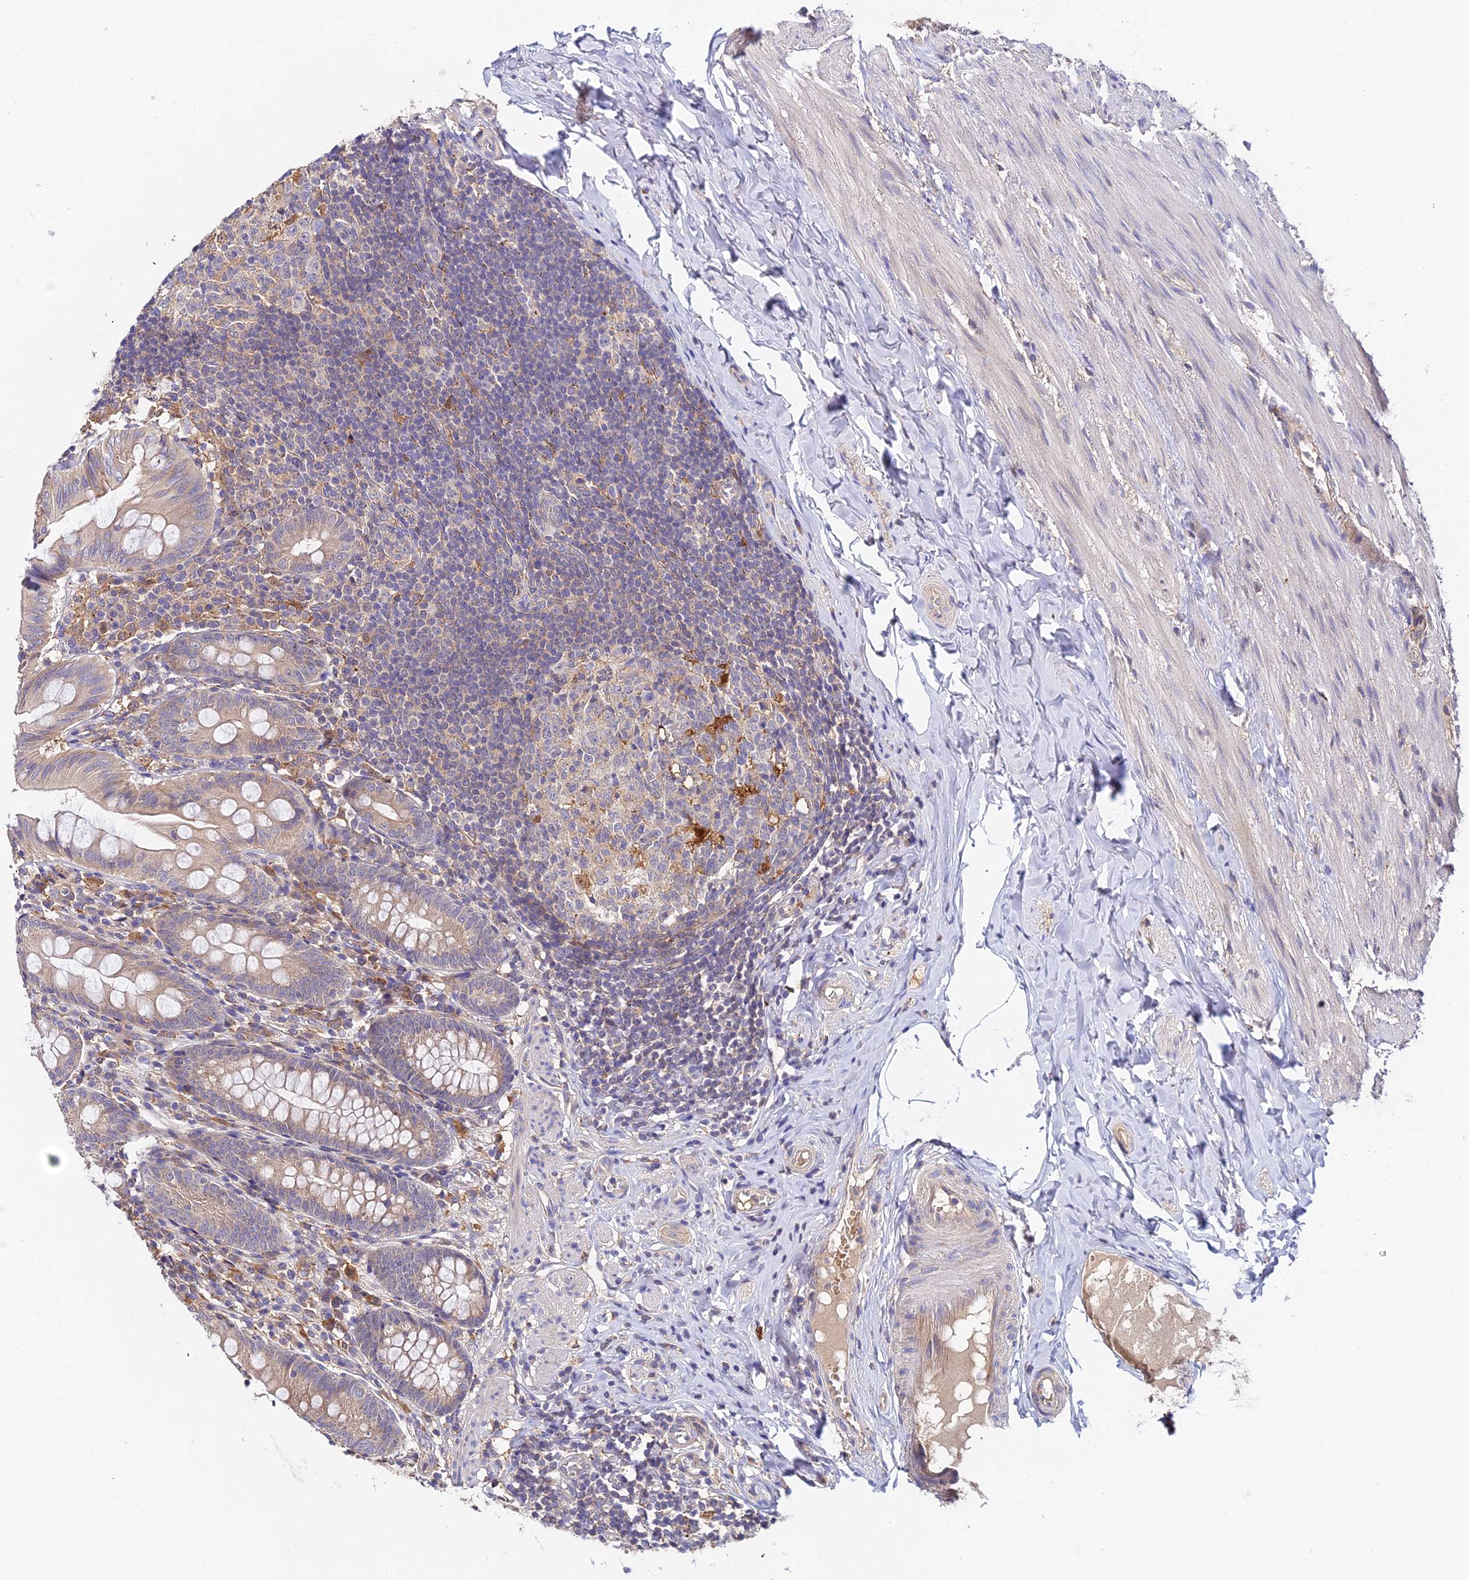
{"staining": {"intensity": "weak", "quantity": ">75%", "location": "cytoplasmic/membranous"}, "tissue": "appendix", "cell_type": "Glandular cells", "image_type": "normal", "snomed": [{"axis": "morphology", "description": "Normal tissue, NOS"}, {"axis": "topography", "description": "Appendix"}], "caption": "Immunohistochemistry (IHC) (DAB) staining of normal appendix displays weak cytoplasmic/membranous protein staining in about >75% of glandular cells.", "gene": "ZBED8", "patient": {"sex": "male", "age": 55}}